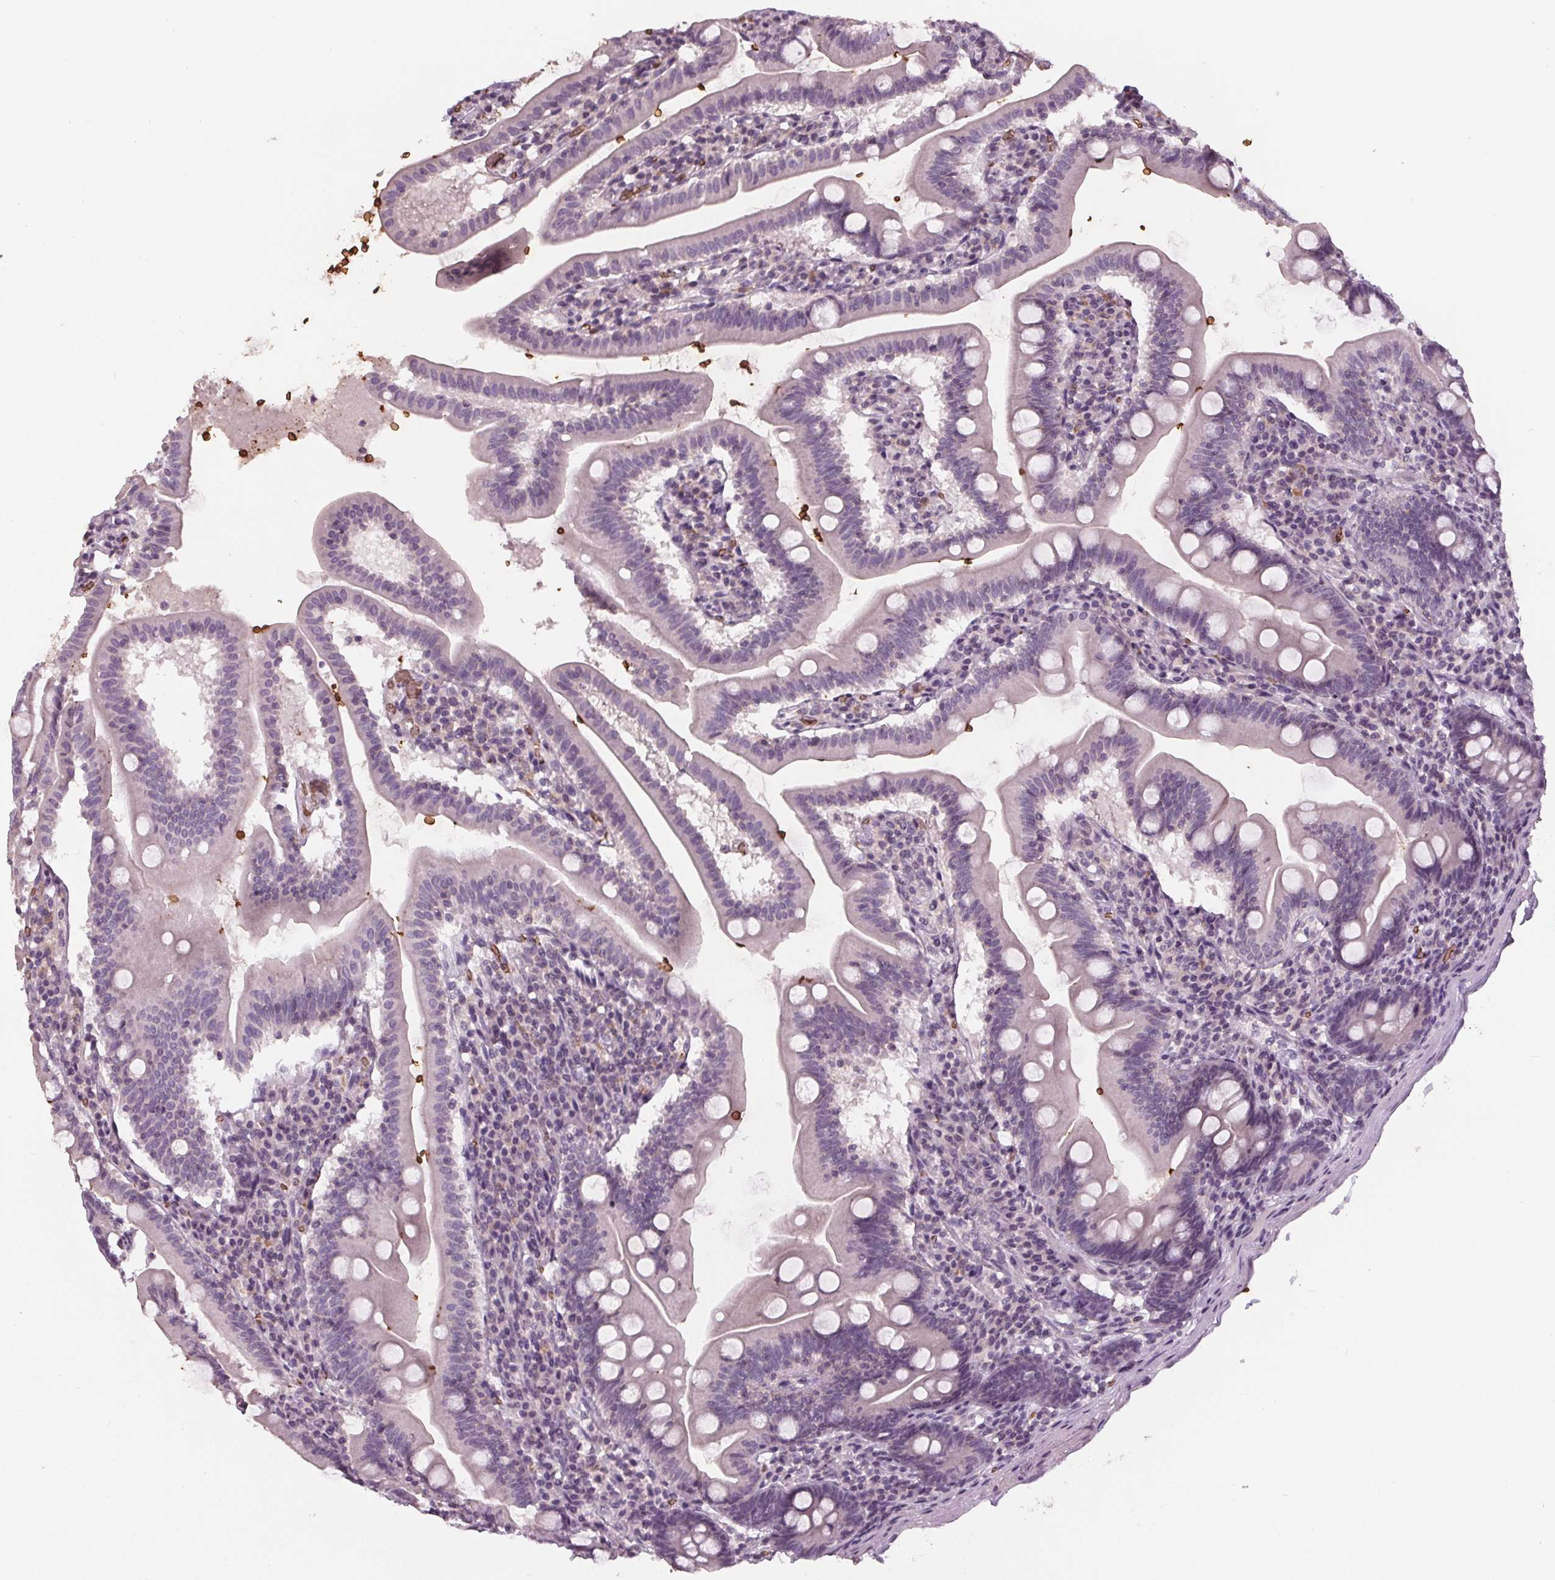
{"staining": {"intensity": "negative", "quantity": "none", "location": "none"}, "tissue": "duodenum", "cell_type": "Glandular cells", "image_type": "normal", "snomed": [{"axis": "morphology", "description": "Normal tissue, NOS"}, {"axis": "topography", "description": "Duodenum"}], "caption": "IHC photomicrograph of unremarkable human duodenum stained for a protein (brown), which displays no expression in glandular cells.", "gene": "SLC4A1", "patient": {"sex": "female", "age": 67}}